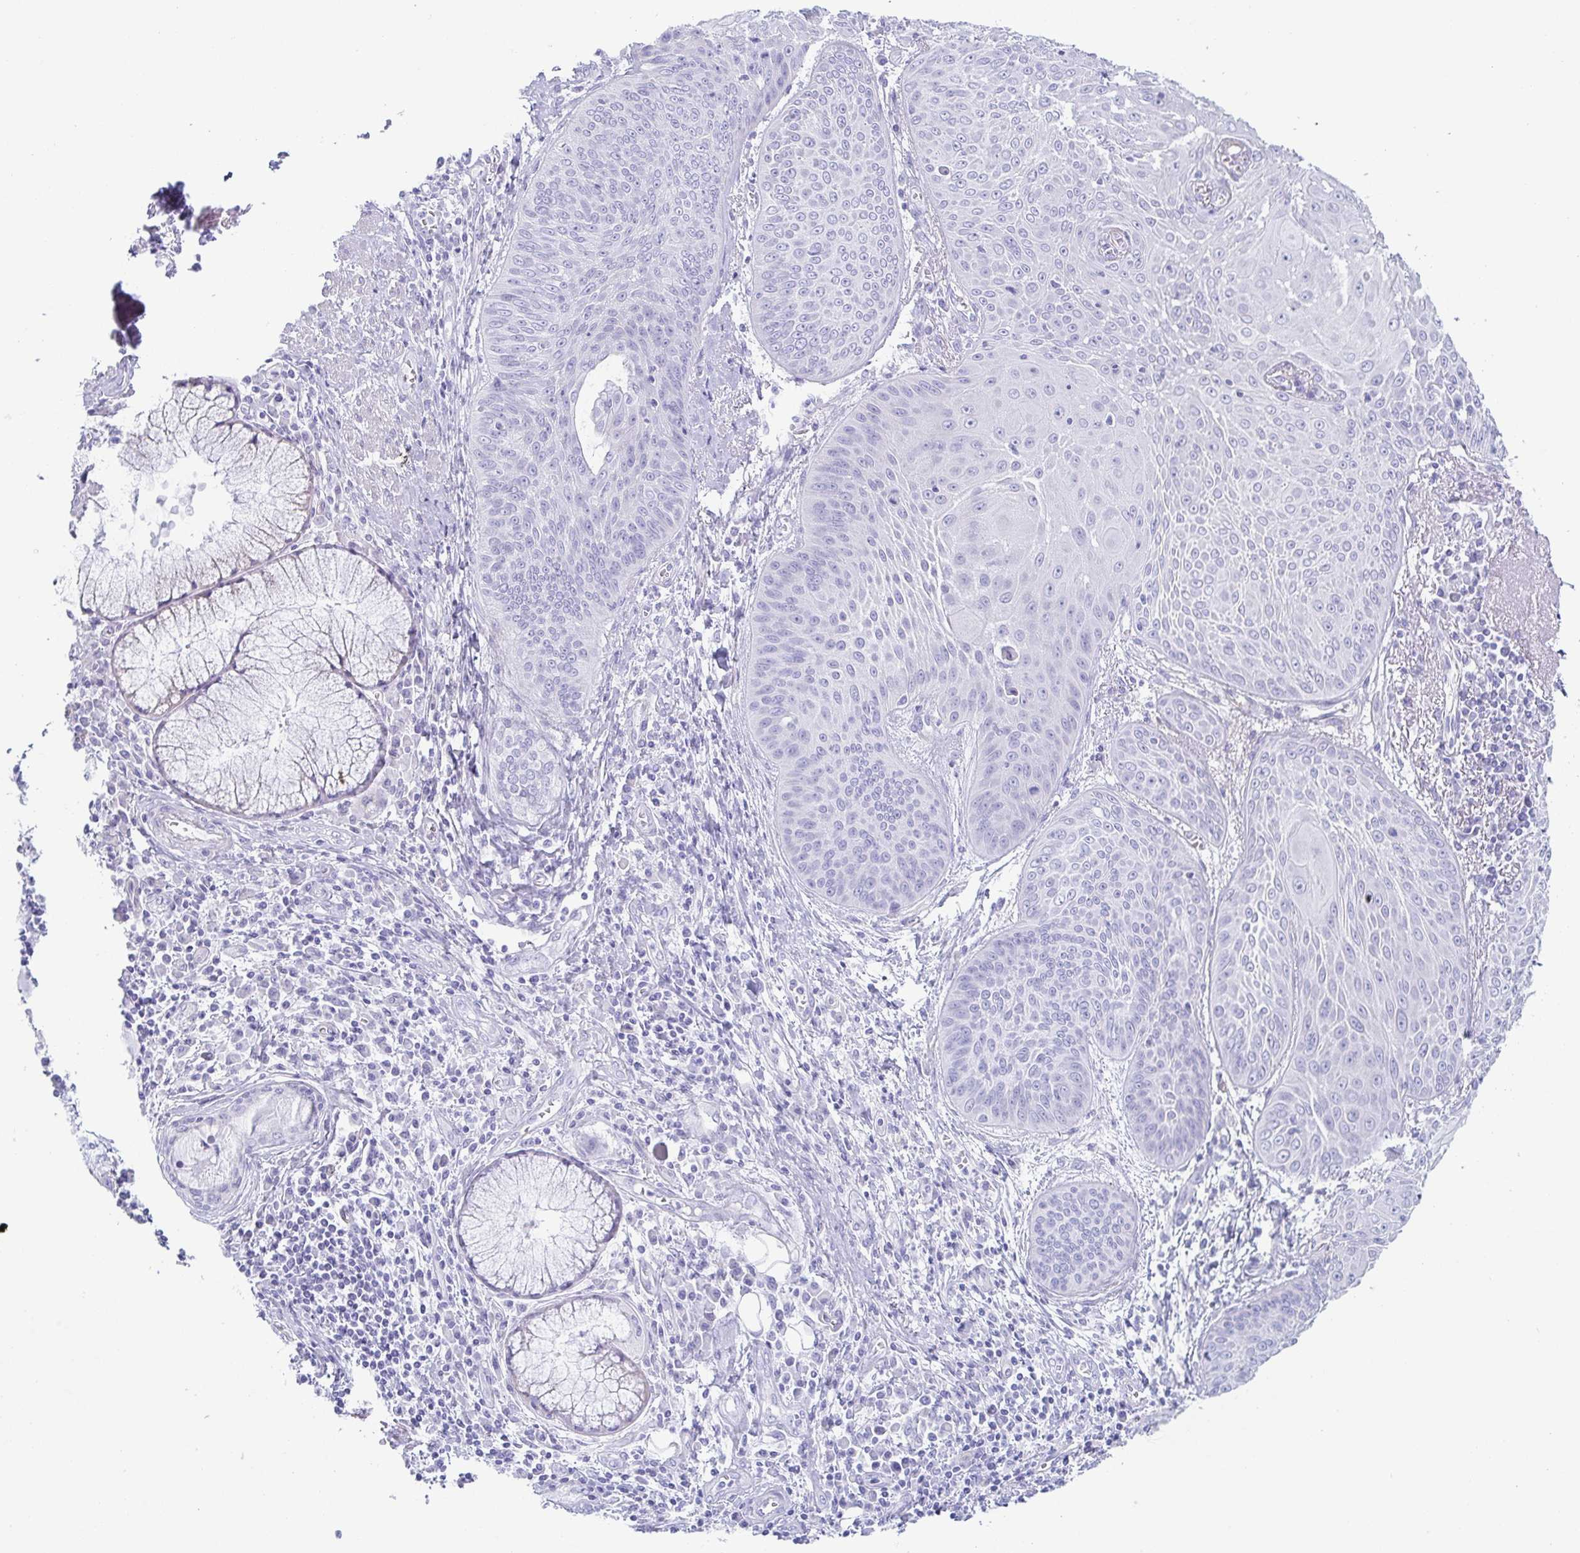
{"staining": {"intensity": "negative", "quantity": "none", "location": "none"}, "tissue": "lung cancer", "cell_type": "Tumor cells", "image_type": "cancer", "snomed": [{"axis": "morphology", "description": "Squamous cell carcinoma, NOS"}, {"axis": "topography", "description": "Lung"}], "caption": "An image of lung squamous cell carcinoma stained for a protein exhibits no brown staining in tumor cells.", "gene": "PRR27", "patient": {"sex": "male", "age": 74}}